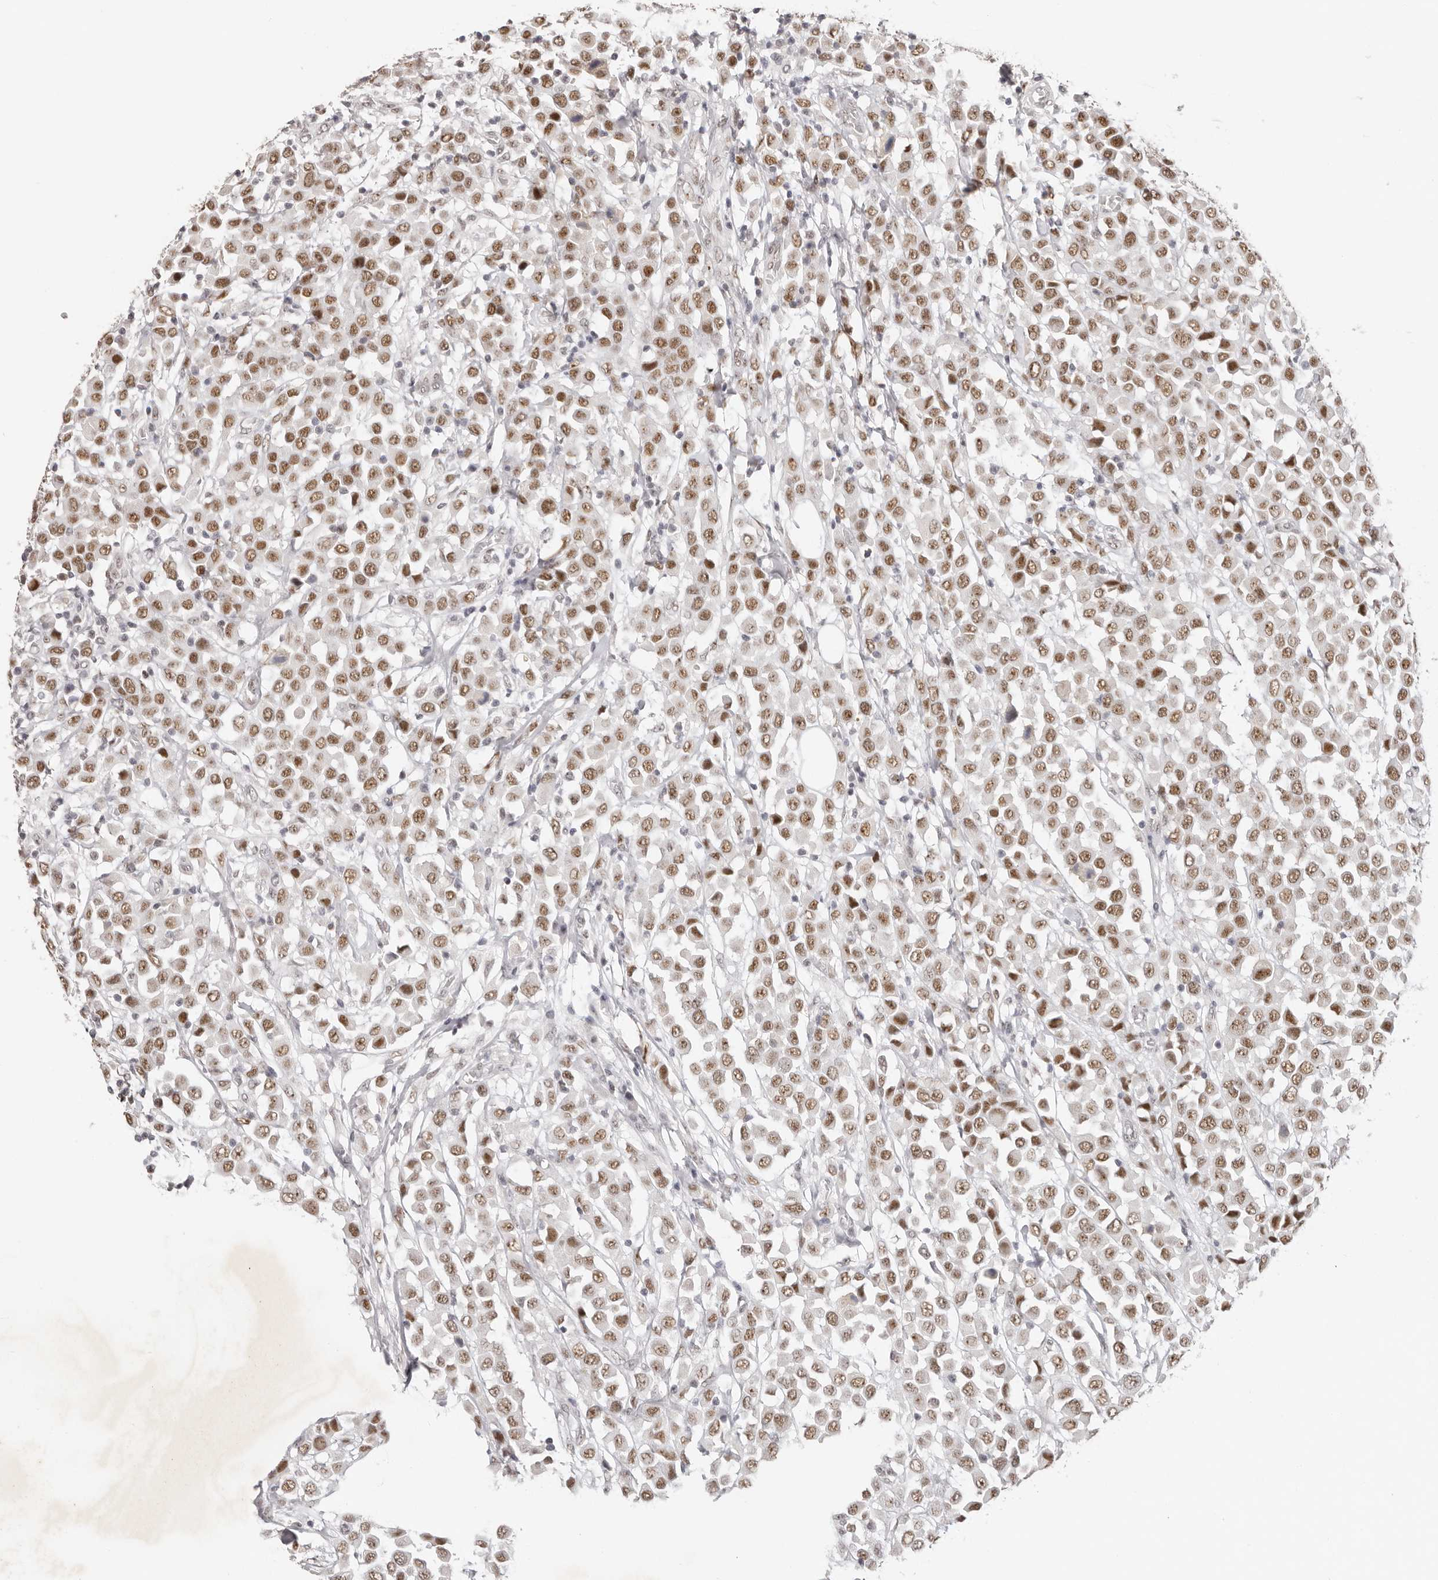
{"staining": {"intensity": "moderate", "quantity": ">75%", "location": "nuclear"}, "tissue": "breast cancer", "cell_type": "Tumor cells", "image_type": "cancer", "snomed": [{"axis": "morphology", "description": "Duct carcinoma"}, {"axis": "topography", "description": "Breast"}], "caption": "Brown immunohistochemical staining in breast cancer (invasive ductal carcinoma) displays moderate nuclear positivity in approximately >75% of tumor cells.", "gene": "LARP7", "patient": {"sex": "female", "age": 61}}